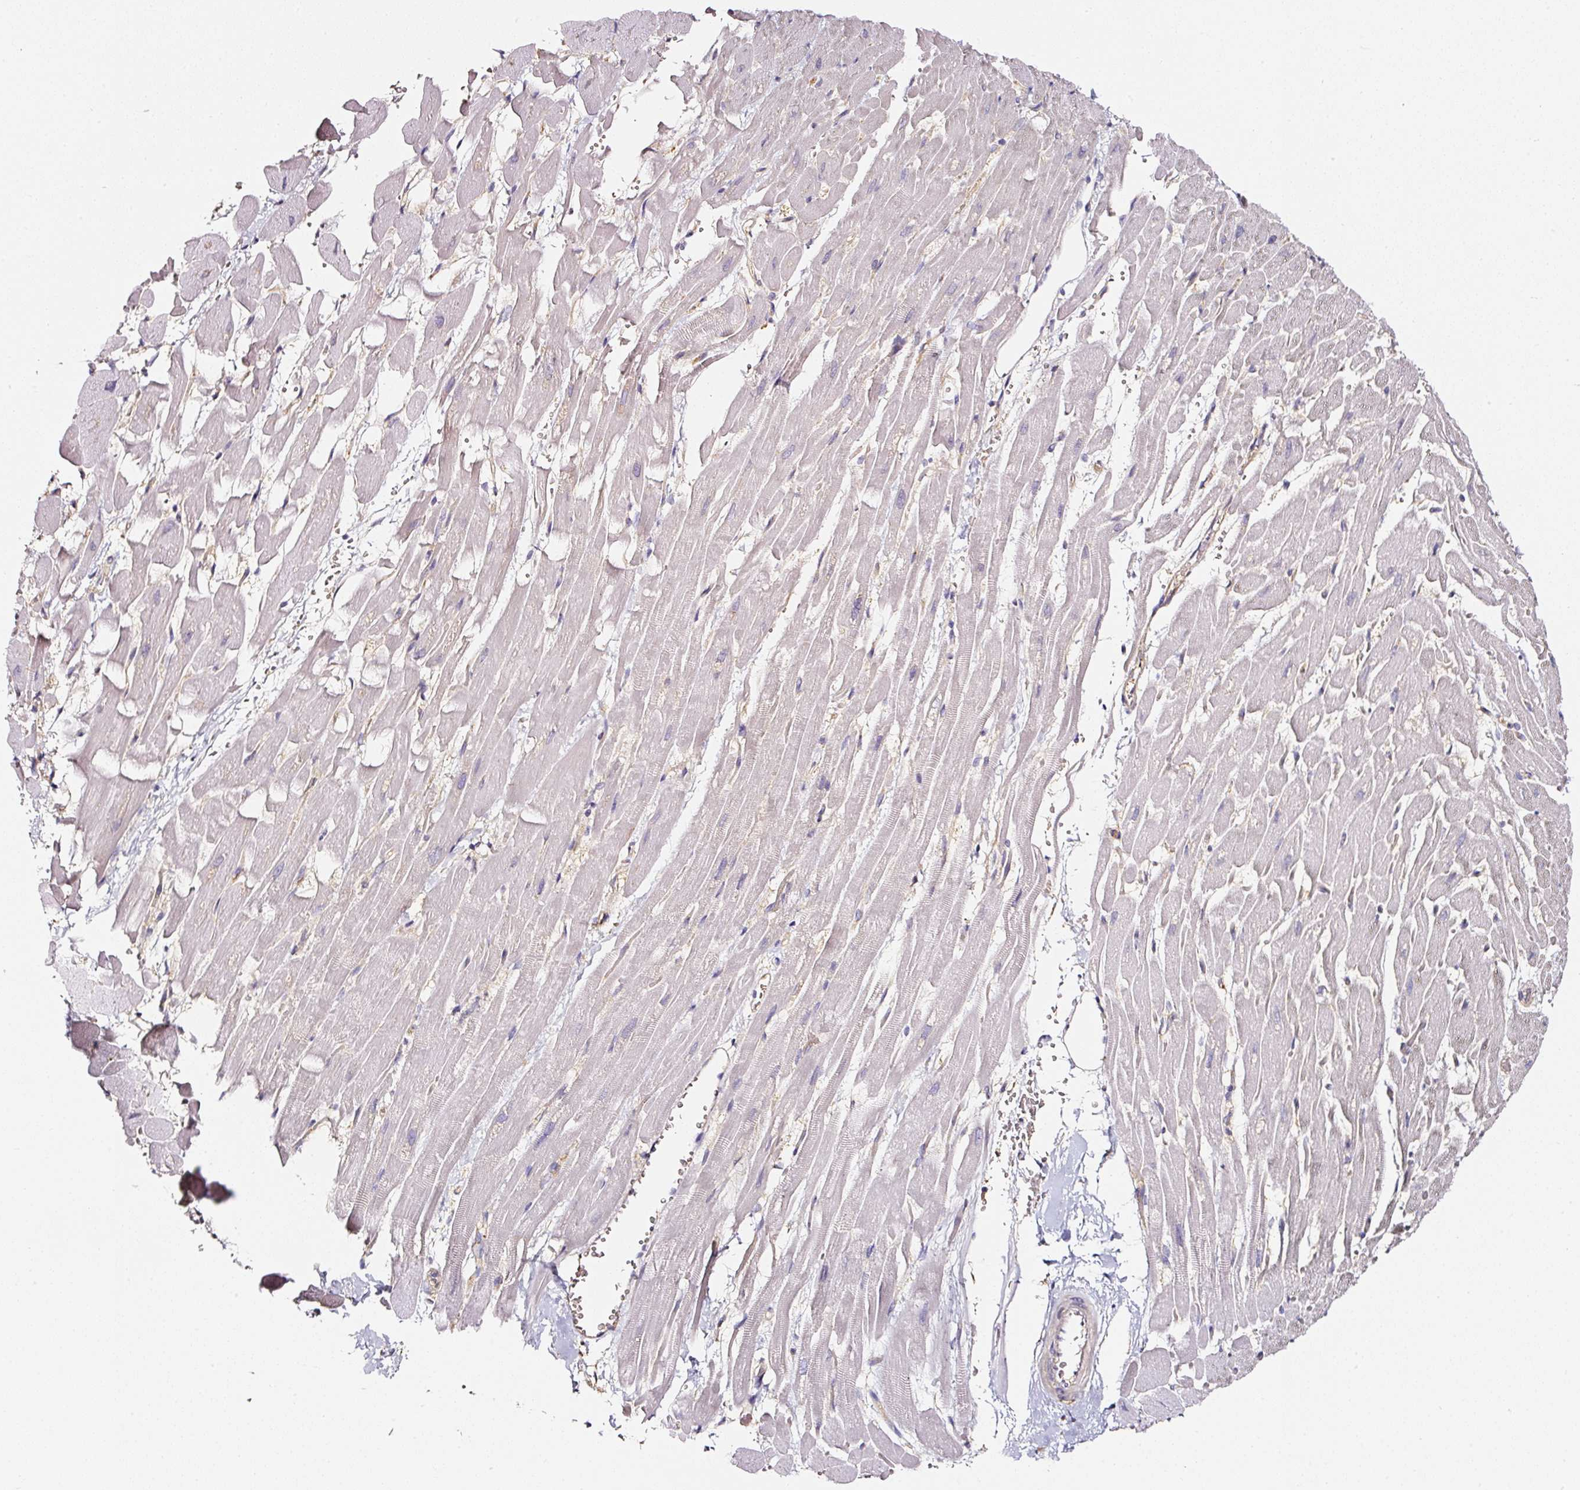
{"staining": {"intensity": "negative", "quantity": "none", "location": "none"}, "tissue": "heart muscle", "cell_type": "Cardiomyocytes", "image_type": "normal", "snomed": [{"axis": "morphology", "description": "Normal tissue, NOS"}, {"axis": "topography", "description": "Heart"}], "caption": "Immunohistochemical staining of benign heart muscle demonstrates no significant positivity in cardiomyocytes. Brightfield microscopy of immunohistochemistry stained with DAB (brown) and hematoxylin (blue), captured at high magnification.", "gene": "CD47", "patient": {"sex": "male", "age": 37}}